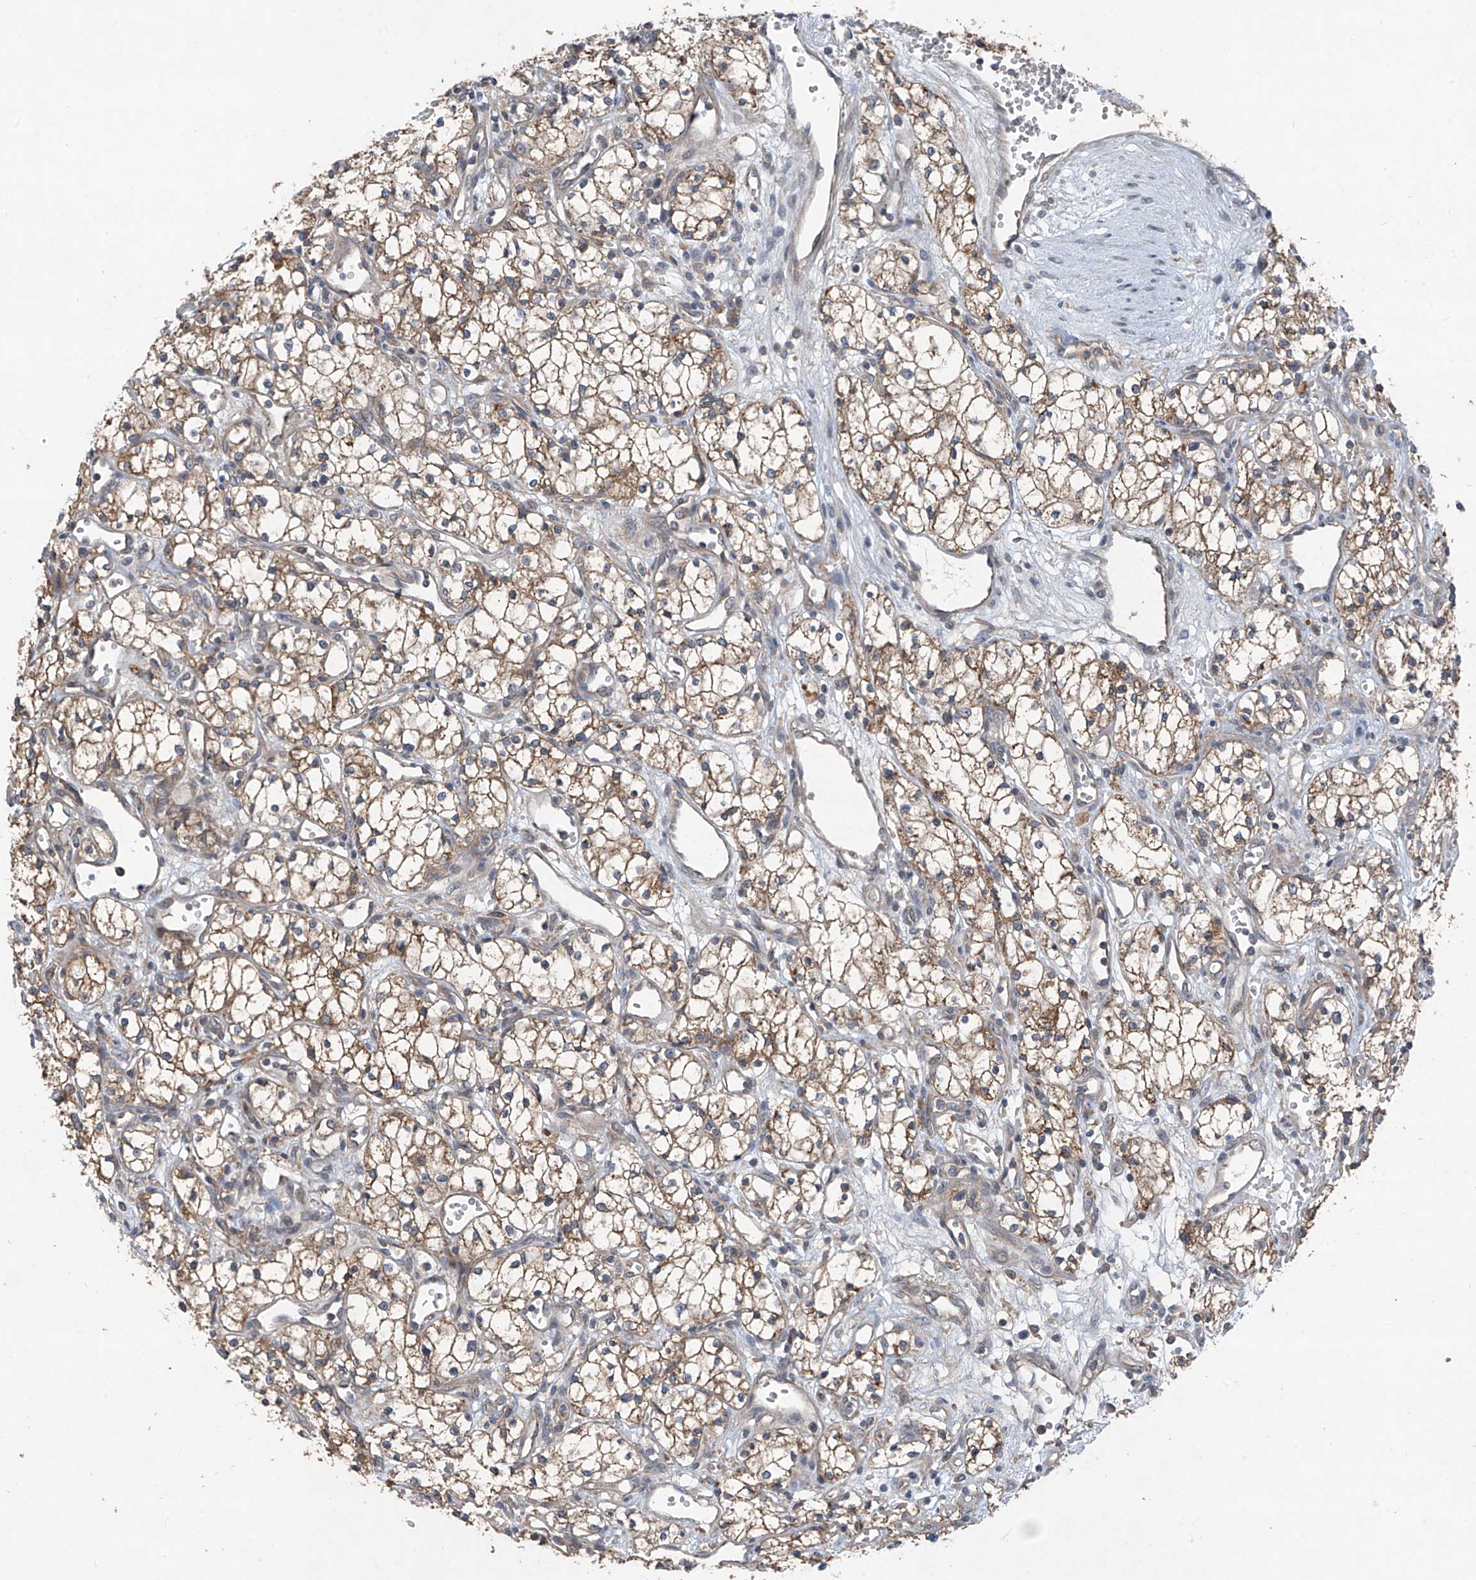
{"staining": {"intensity": "weak", "quantity": ">75%", "location": "cytoplasmic/membranous"}, "tissue": "renal cancer", "cell_type": "Tumor cells", "image_type": "cancer", "snomed": [{"axis": "morphology", "description": "Adenocarcinoma, NOS"}, {"axis": "topography", "description": "Kidney"}], "caption": "This histopathology image demonstrates IHC staining of renal adenocarcinoma, with low weak cytoplasmic/membranous expression in about >75% of tumor cells.", "gene": "FOXRED2", "patient": {"sex": "male", "age": 59}}